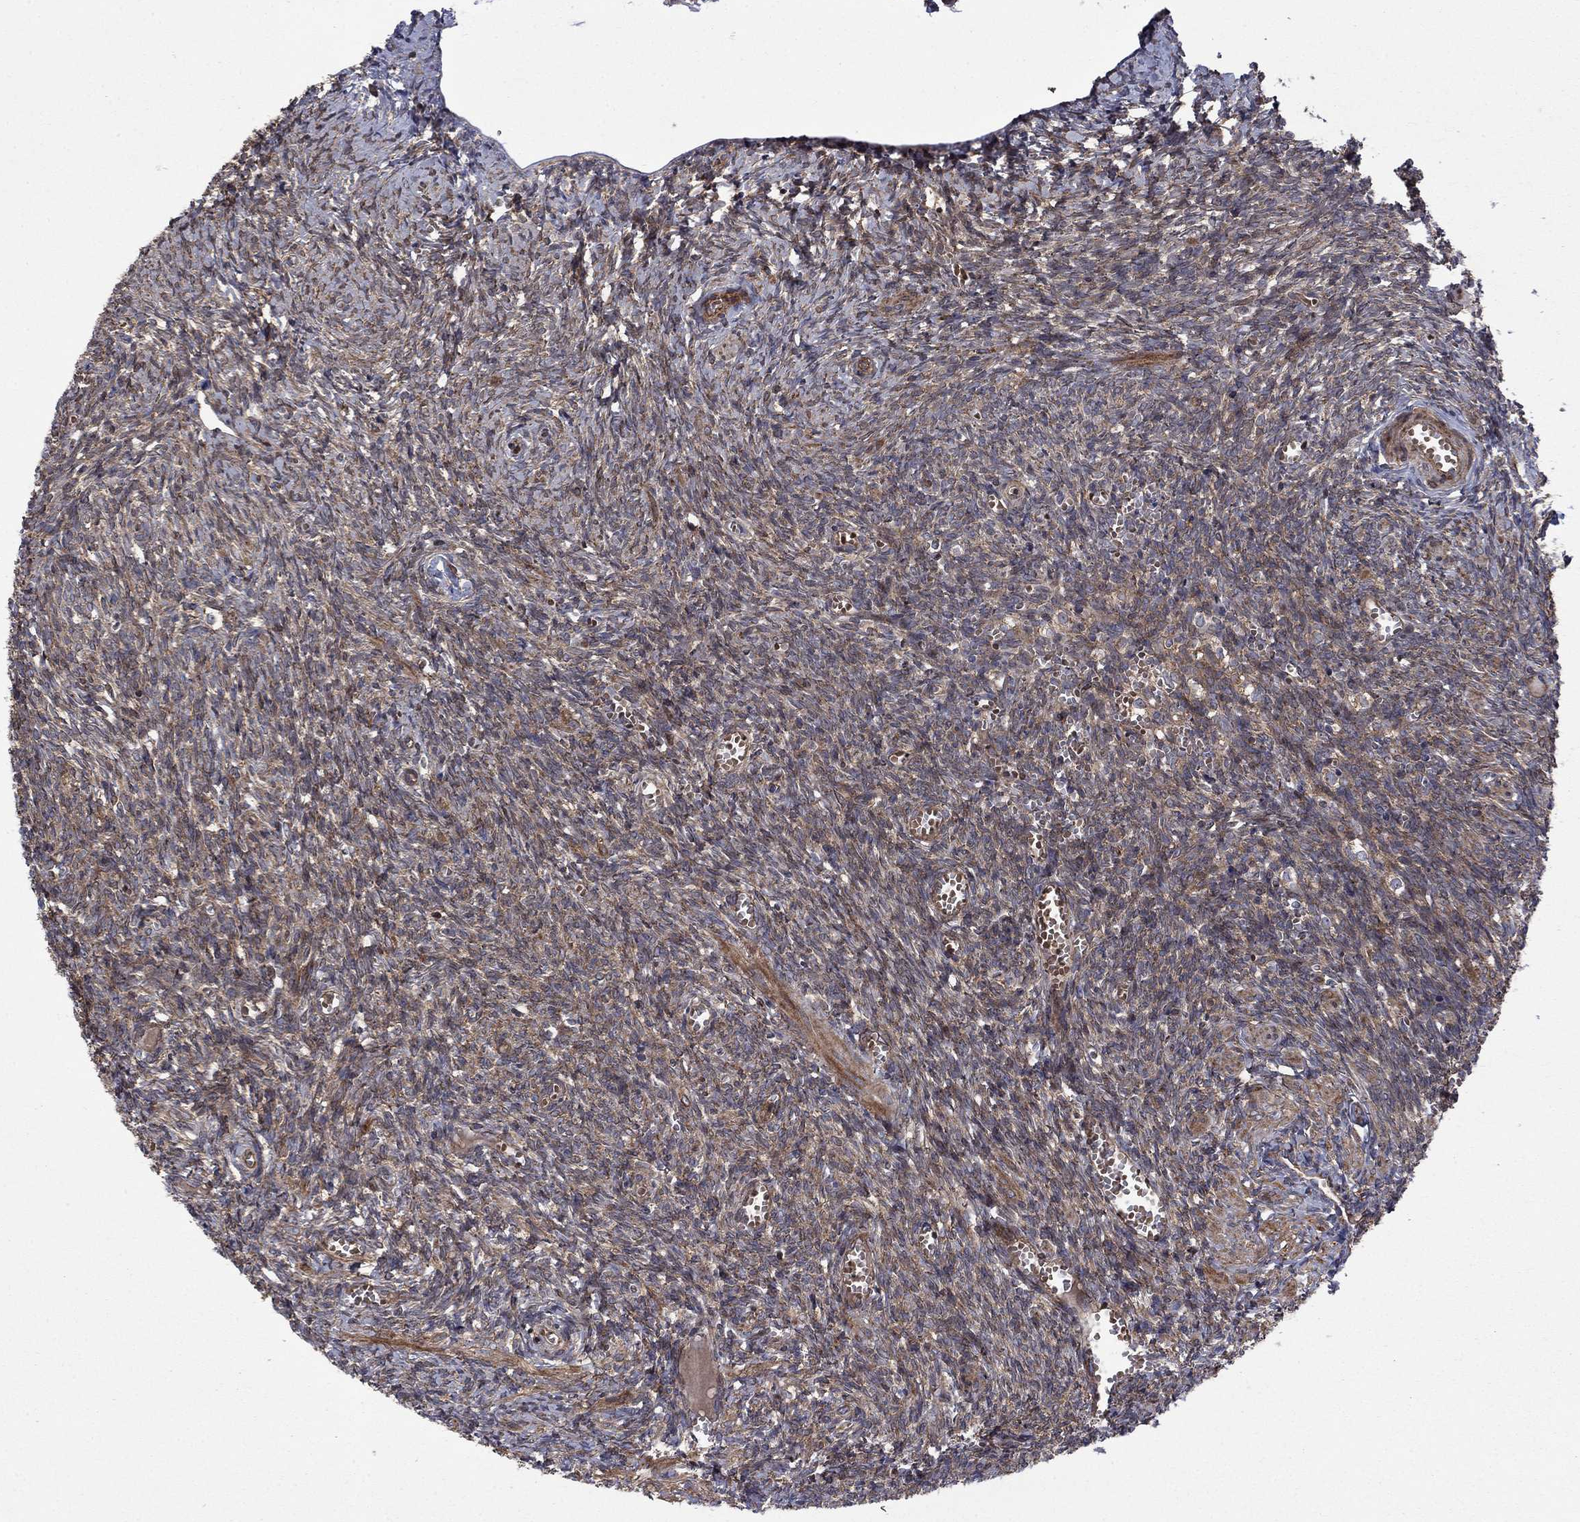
{"staining": {"intensity": "moderate", "quantity": ">75%", "location": "cytoplasmic/membranous"}, "tissue": "ovary", "cell_type": "Follicle cells", "image_type": "normal", "snomed": [{"axis": "morphology", "description": "Normal tissue, NOS"}, {"axis": "topography", "description": "Ovary"}], "caption": "Follicle cells exhibit moderate cytoplasmic/membranous positivity in approximately >75% of cells in unremarkable ovary. The staining was performed using DAB (3,3'-diaminobenzidine) to visualize the protein expression in brown, while the nuclei were stained in blue with hematoxylin (Magnification: 20x).", "gene": "HDAC4", "patient": {"sex": "female", "age": 43}}